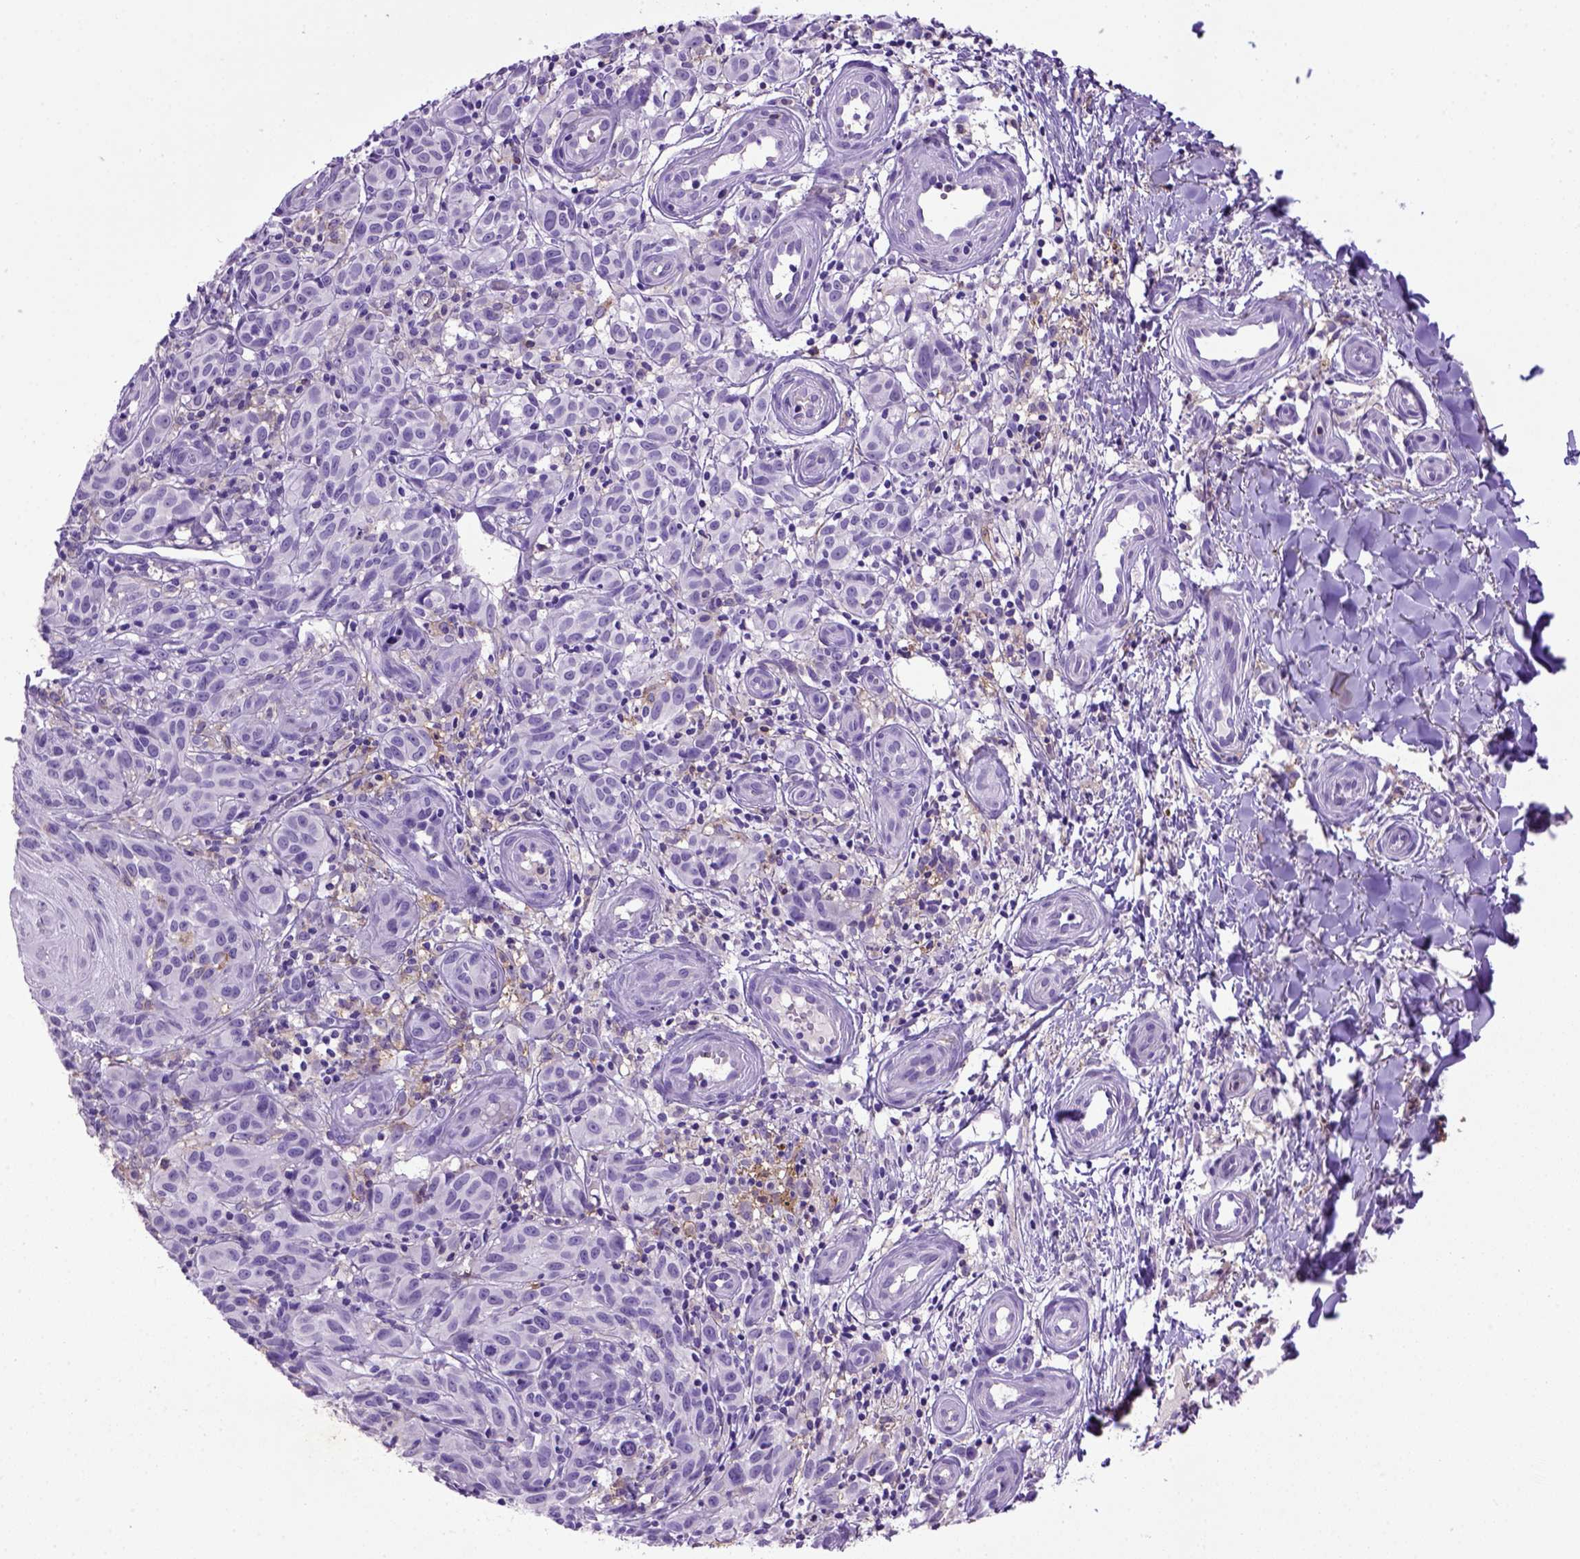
{"staining": {"intensity": "negative", "quantity": "none", "location": "none"}, "tissue": "melanoma", "cell_type": "Tumor cells", "image_type": "cancer", "snomed": [{"axis": "morphology", "description": "Malignant melanoma, NOS"}, {"axis": "topography", "description": "Skin"}], "caption": "Immunohistochemical staining of human melanoma shows no significant positivity in tumor cells. Brightfield microscopy of immunohistochemistry (IHC) stained with DAB (3,3'-diaminobenzidine) (brown) and hematoxylin (blue), captured at high magnification.", "gene": "ITGAX", "patient": {"sex": "female", "age": 53}}